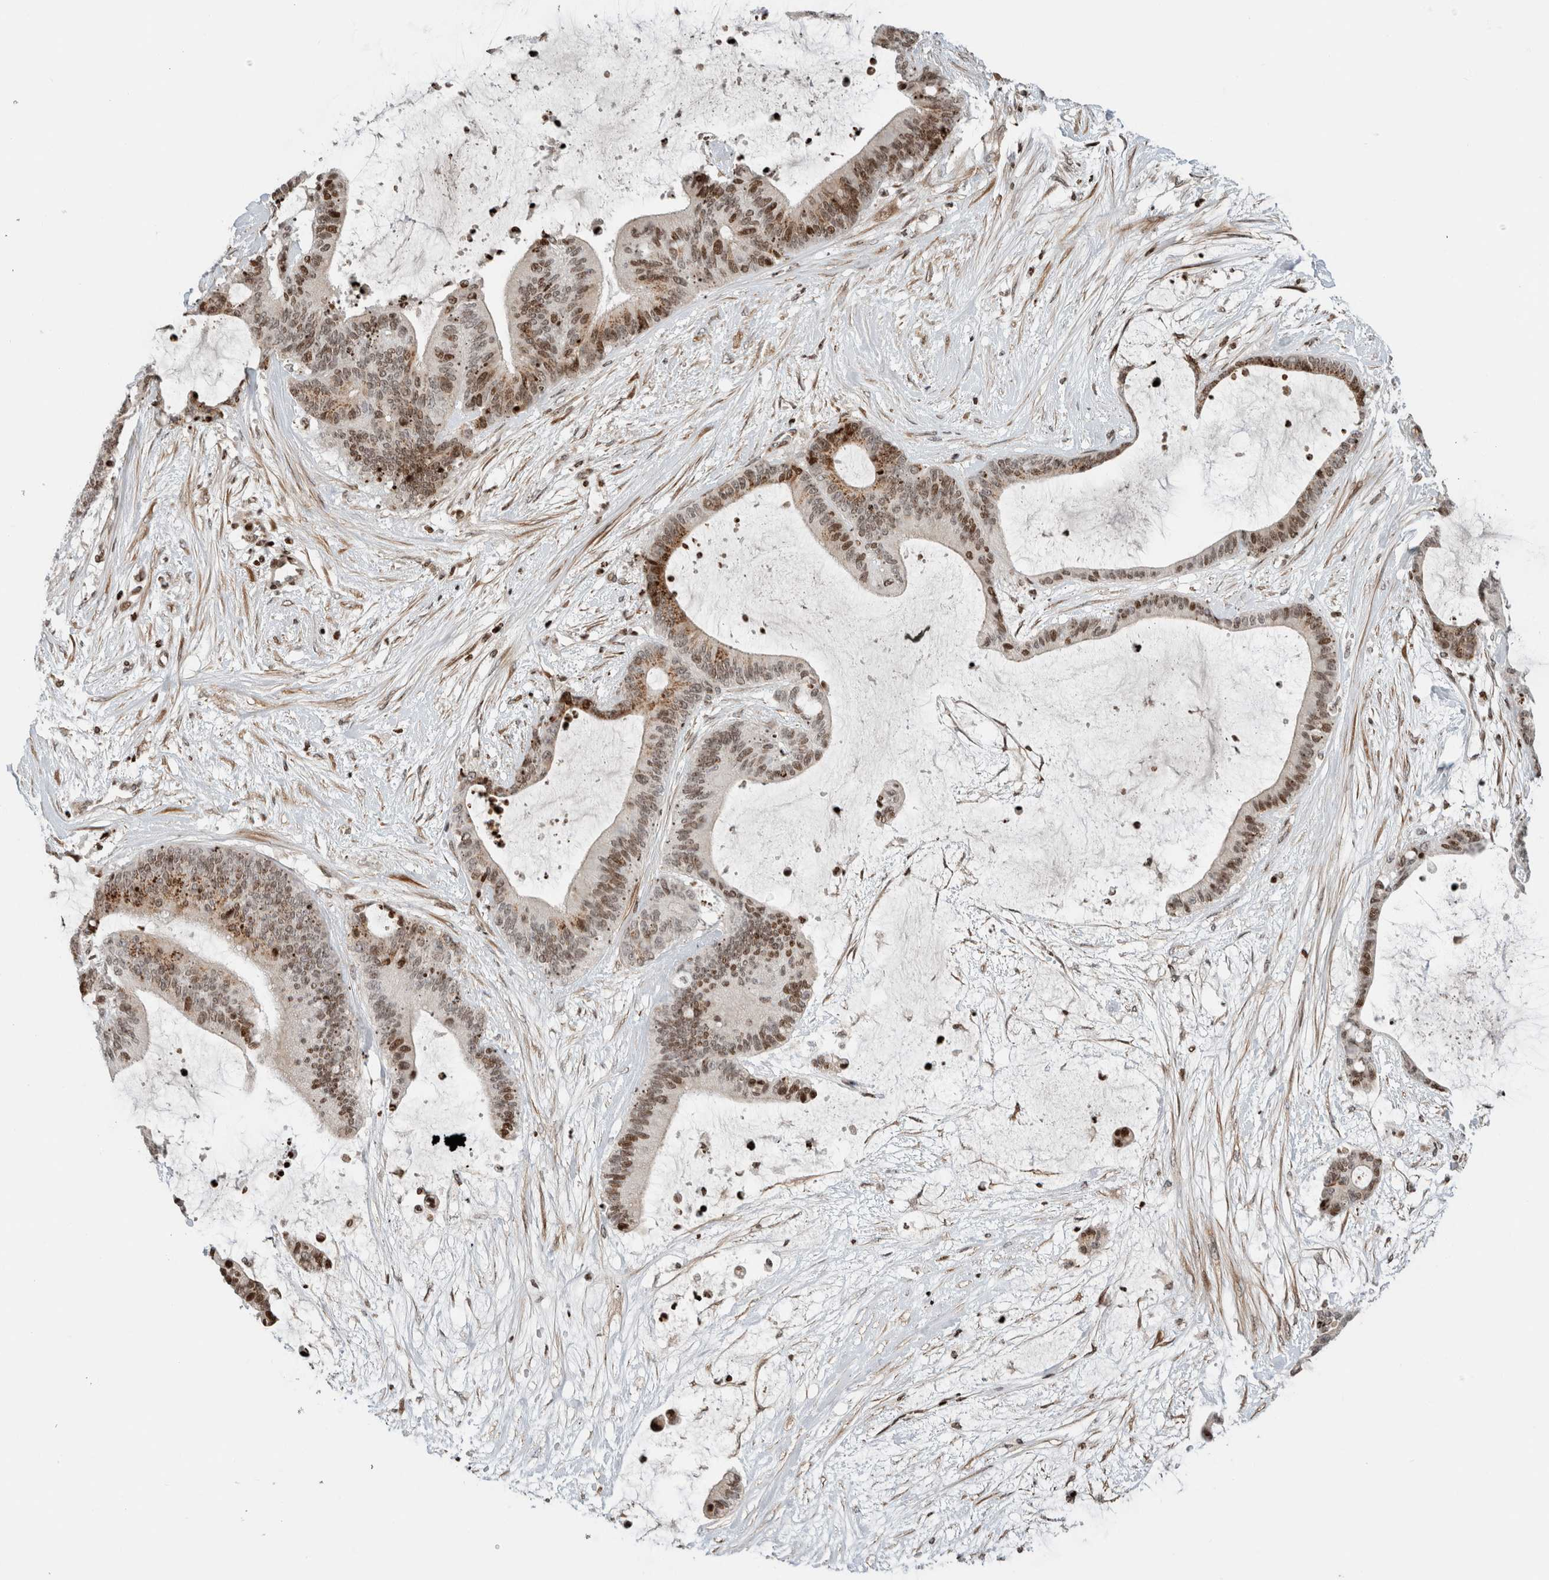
{"staining": {"intensity": "moderate", "quantity": ">75%", "location": "nuclear"}, "tissue": "liver cancer", "cell_type": "Tumor cells", "image_type": "cancer", "snomed": [{"axis": "morphology", "description": "Cholangiocarcinoma"}, {"axis": "topography", "description": "Liver"}], "caption": "Approximately >75% of tumor cells in human liver cholangiocarcinoma exhibit moderate nuclear protein expression as visualized by brown immunohistochemical staining.", "gene": "GINS4", "patient": {"sex": "female", "age": 73}}